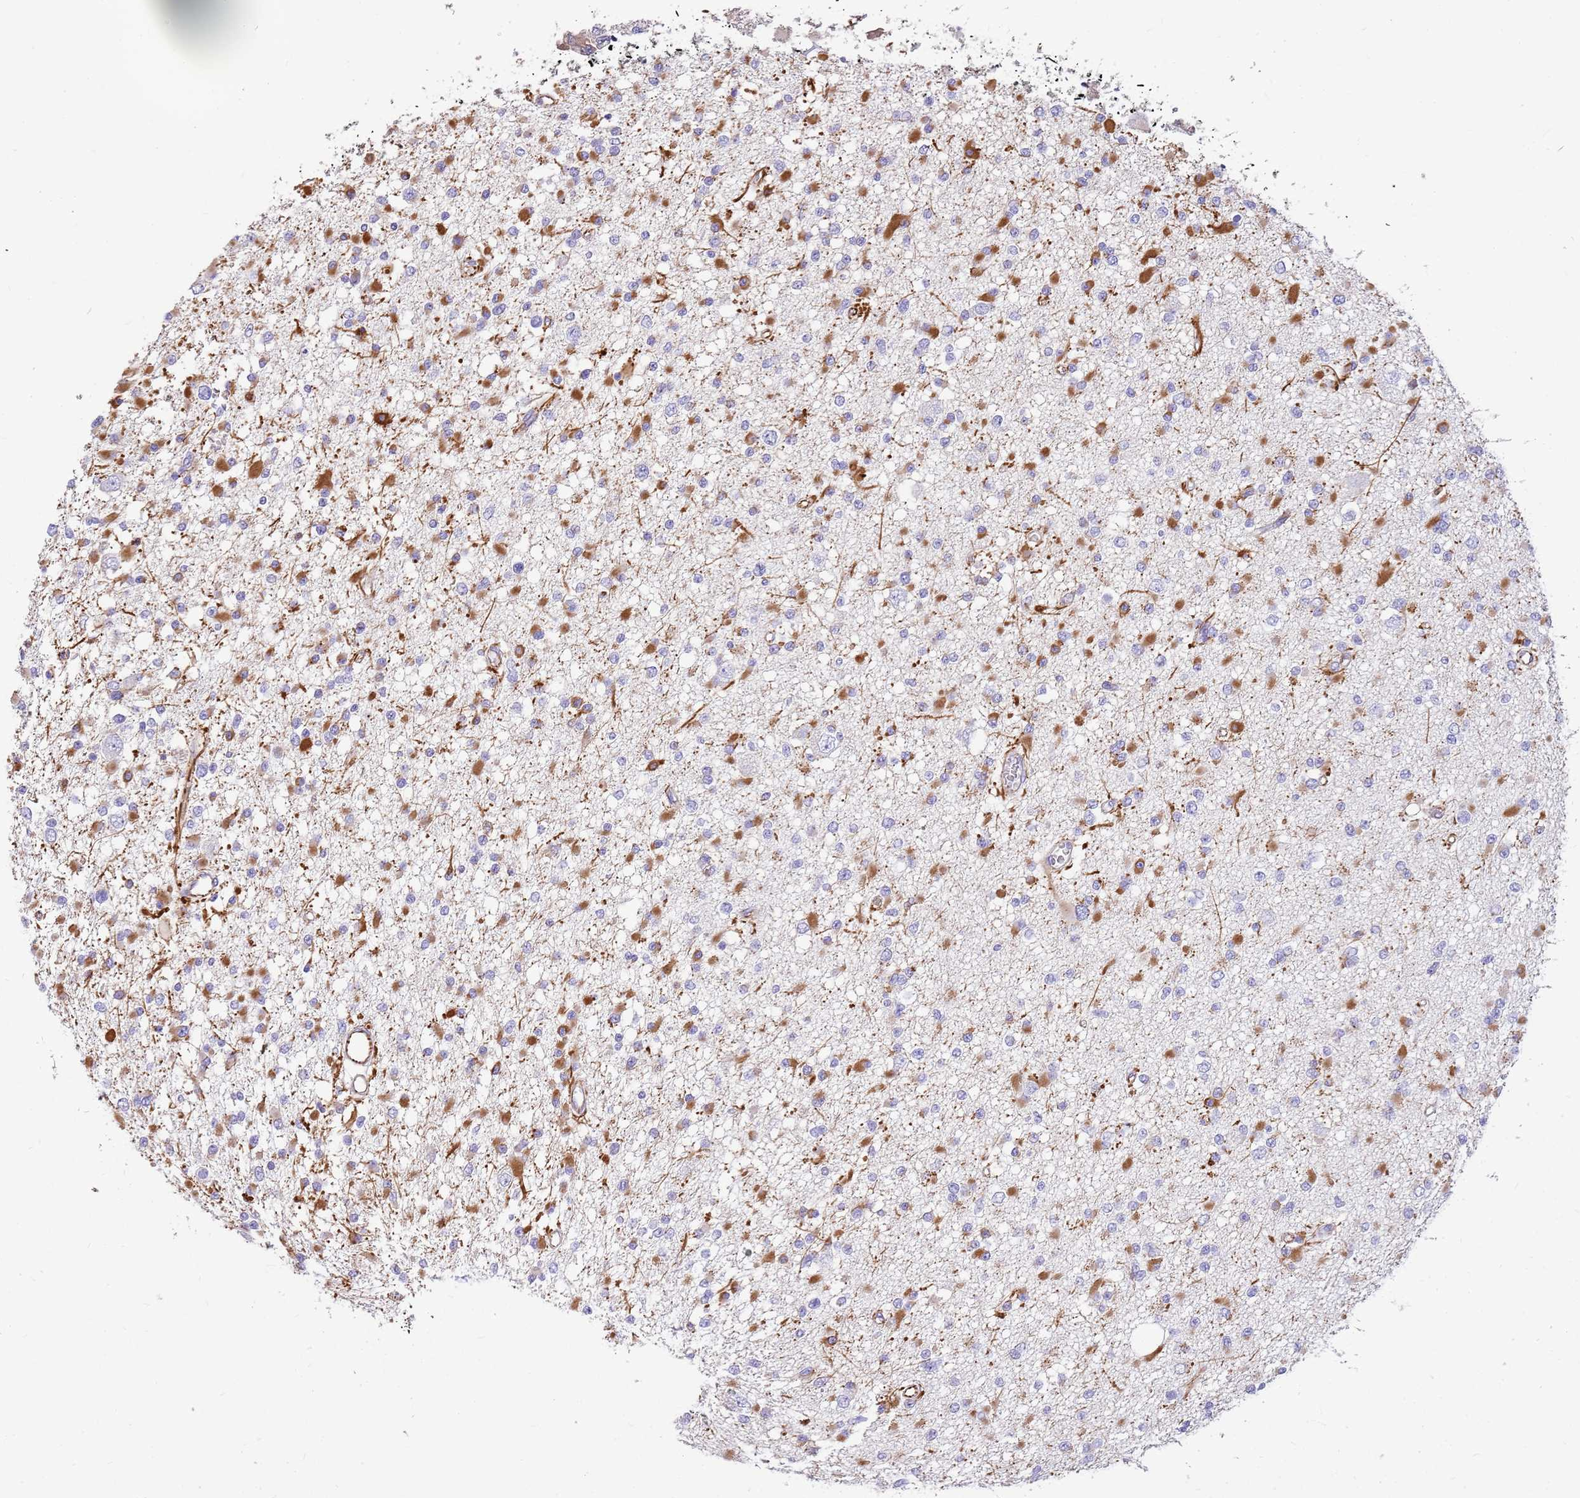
{"staining": {"intensity": "moderate", "quantity": "25%-75%", "location": "cytoplasmic/membranous"}, "tissue": "glioma", "cell_type": "Tumor cells", "image_type": "cancer", "snomed": [{"axis": "morphology", "description": "Glioma, malignant, Low grade"}, {"axis": "topography", "description": "Brain"}], "caption": "Moderate cytoplasmic/membranous expression for a protein is present in about 25%-75% of tumor cells of malignant glioma (low-grade) using immunohistochemistry (IHC).", "gene": "ZDHHC1", "patient": {"sex": "female", "age": 22}}